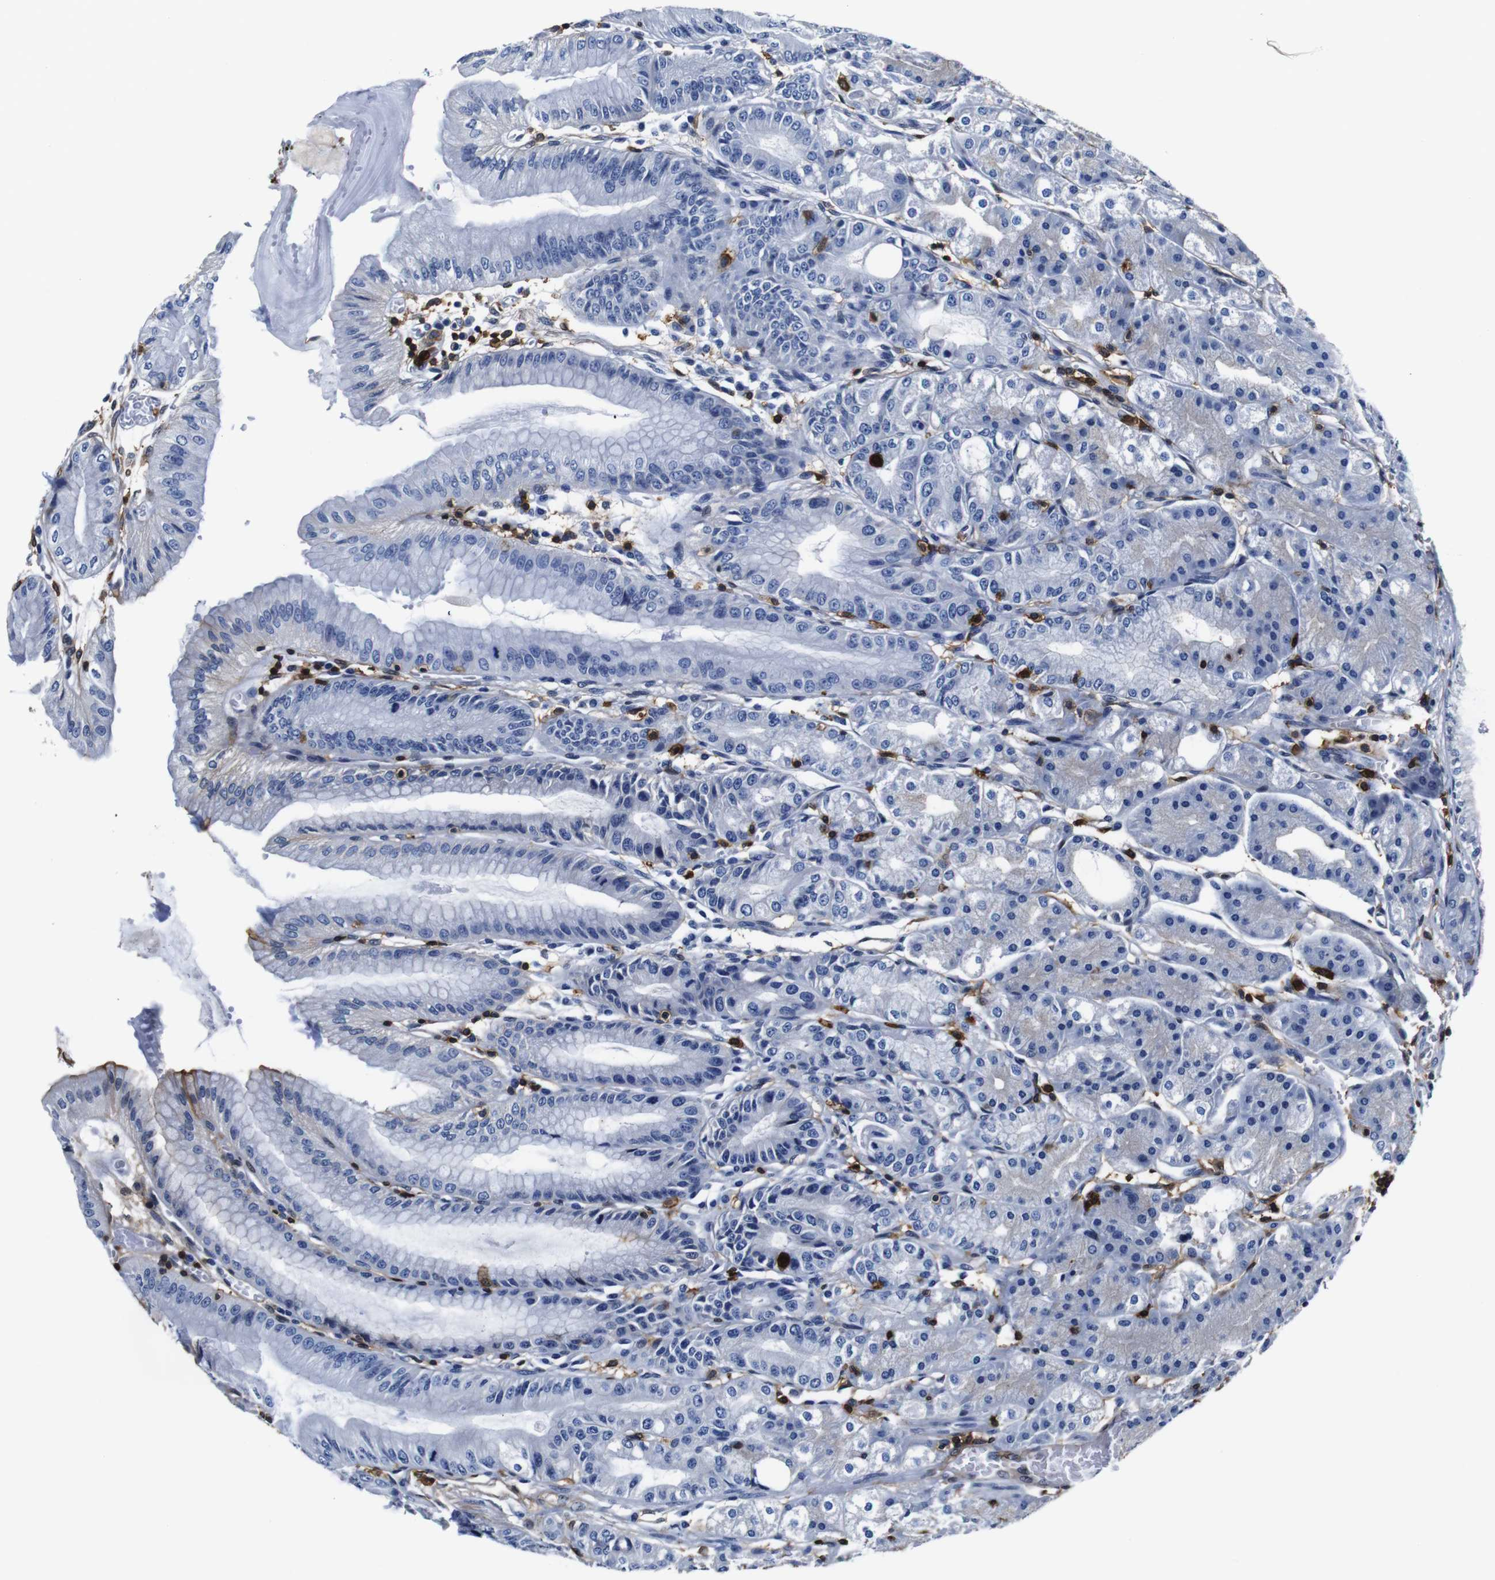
{"staining": {"intensity": "negative", "quantity": "none", "location": "none"}, "tissue": "stomach", "cell_type": "Glandular cells", "image_type": "normal", "snomed": [{"axis": "morphology", "description": "Normal tissue, NOS"}, {"axis": "topography", "description": "Stomach, lower"}], "caption": "The histopathology image demonstrates no staining of glandular cells in unremarkable stomach.", "gene": "ANXA1", "patient": {"sex": "male", "age": 71}}